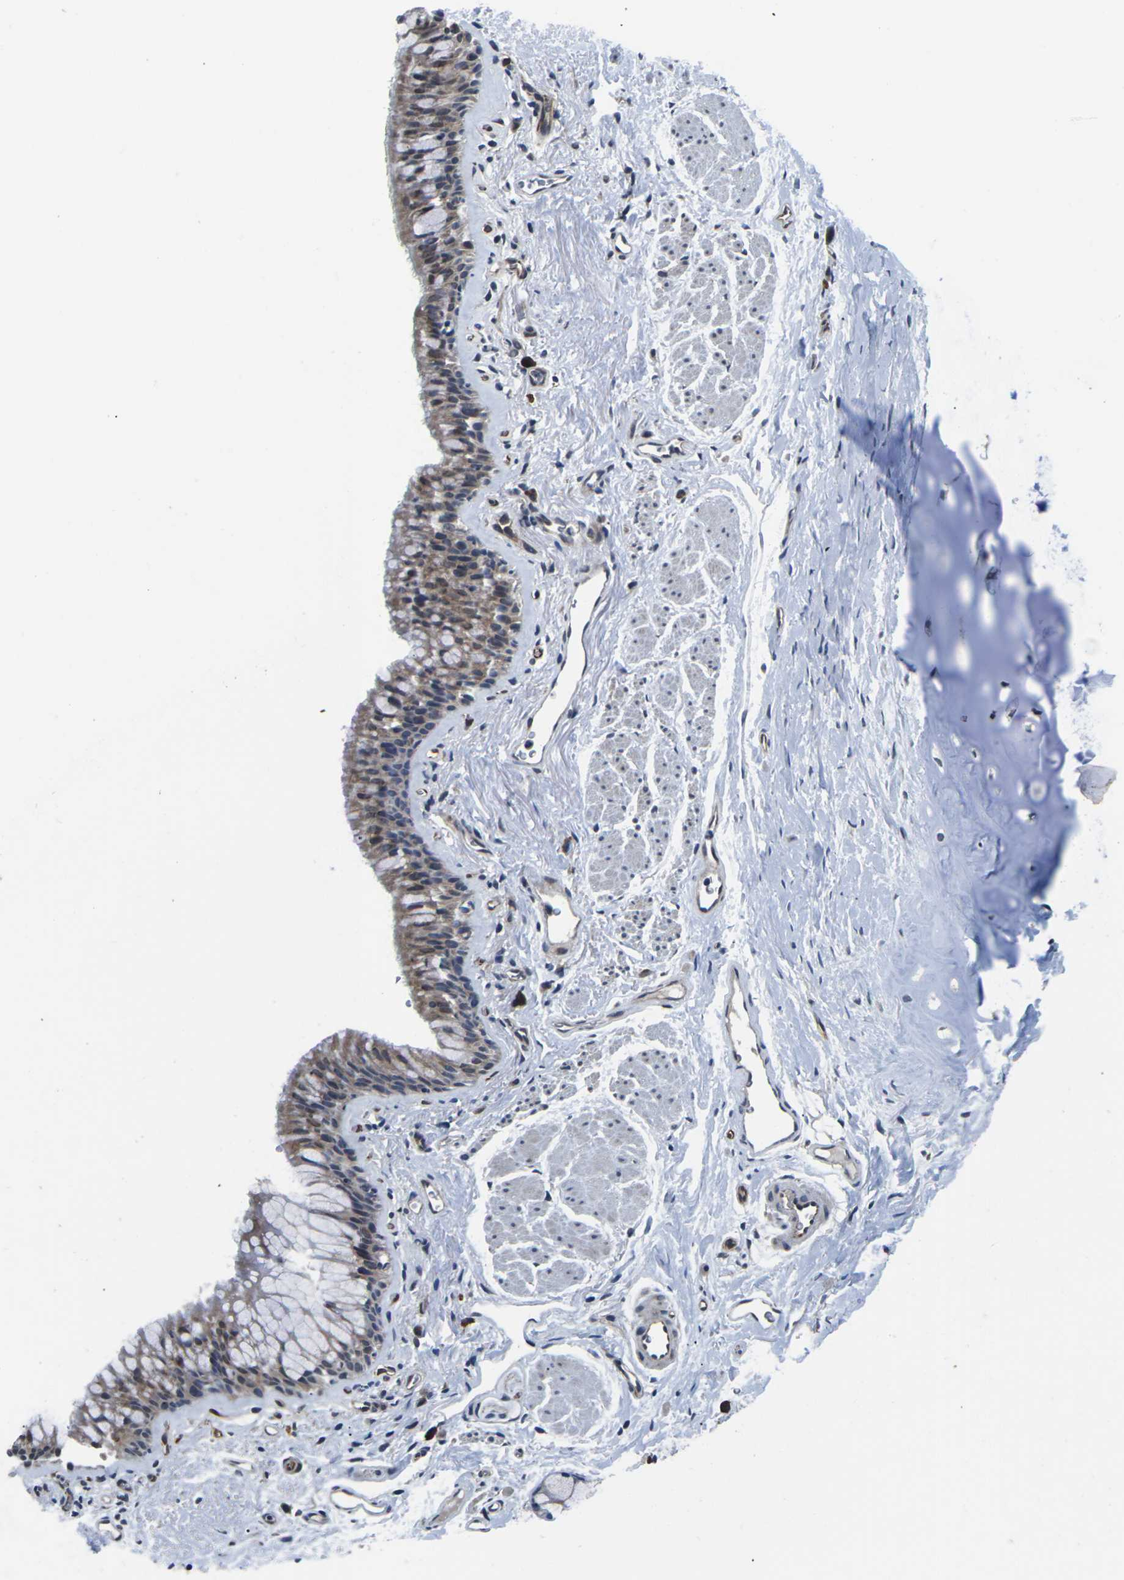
{"staining": {"intensity": "moderate", "quantity": "25%-75%", "location": "cytoplasmic/membranous"}, "tissue": "adipose tissue", "cell_type": "Adipocytes", "image_type": "normal", "snomed": [{"axis": "morphology", "description": "Normal tissue, NOS"}, {"axis": "topography", "description": "Cartilage tissue"}, {"axis": "topography", "description": "Bronchus"}], "caption": "The image reveals a brown stain indicating the presence of a protein in the cytoplasmic/membranous of adipocytes in adipose tissue.", "gene": "CCNE1", "patient": {"sex": "female", "age": 53}}